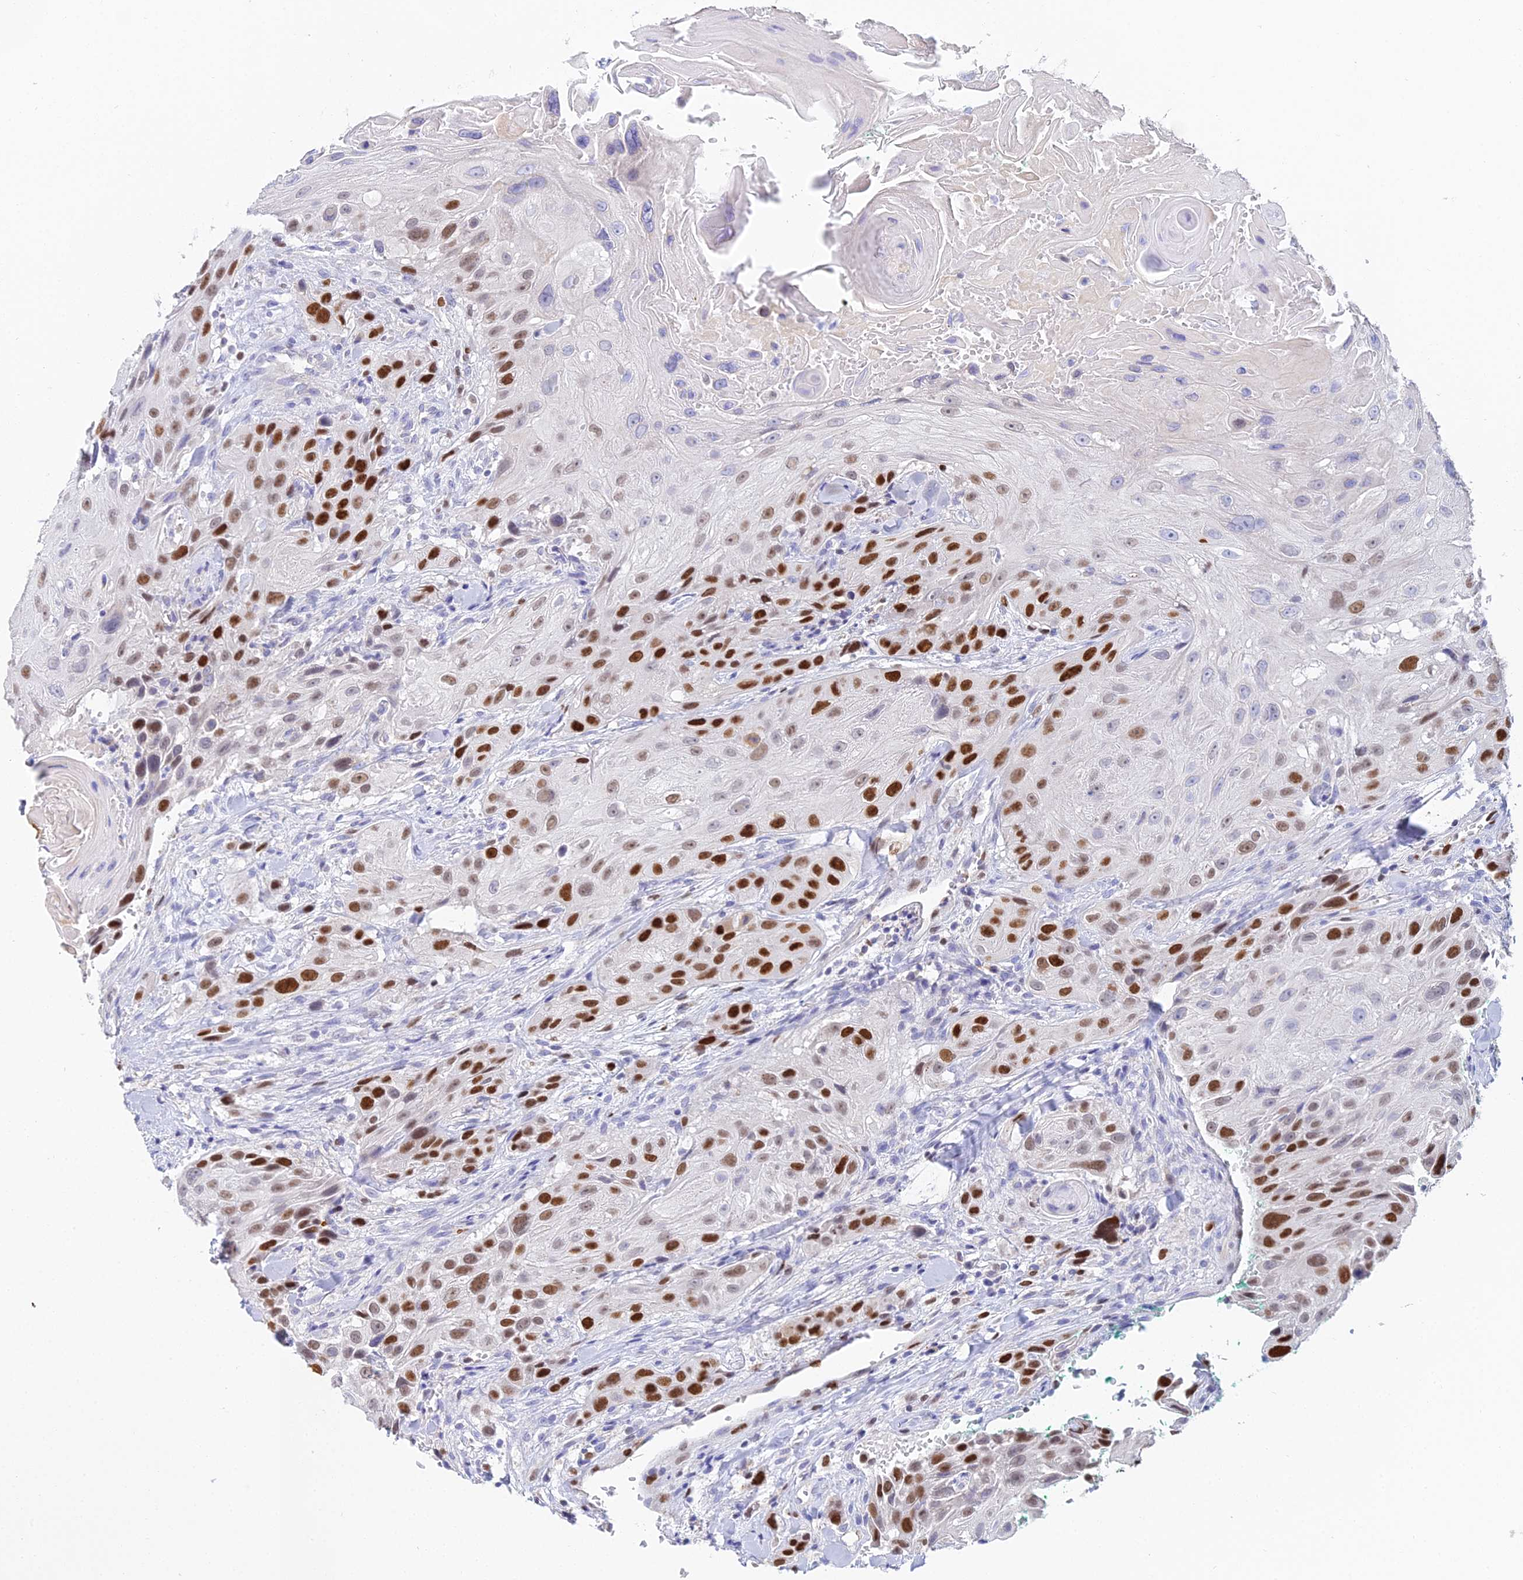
{"staining": {"intensity": "strong", "quantity": "25%-75%", "location": "nuclear"}, "tissue": "head and neck cancer", "cell_type": "Tumor cells", "image_type": "cancer", "snomed": [{"axis": "morphology", "description": "Squamous cell carcinoma, NOS"}, {"axis": "topography", "description": "Head-Neck"}], "caption": "This micrograph shows head and neck squamous cell carcinoma stained with immunohistochemistry (IHC) to label a protein in brown. The nuclear of tumor cells show strong positivity for the protein. Nuclei are counter-stained blue.", "gene": "MCM2", "patient": {"sex": "male", "age": 81}}